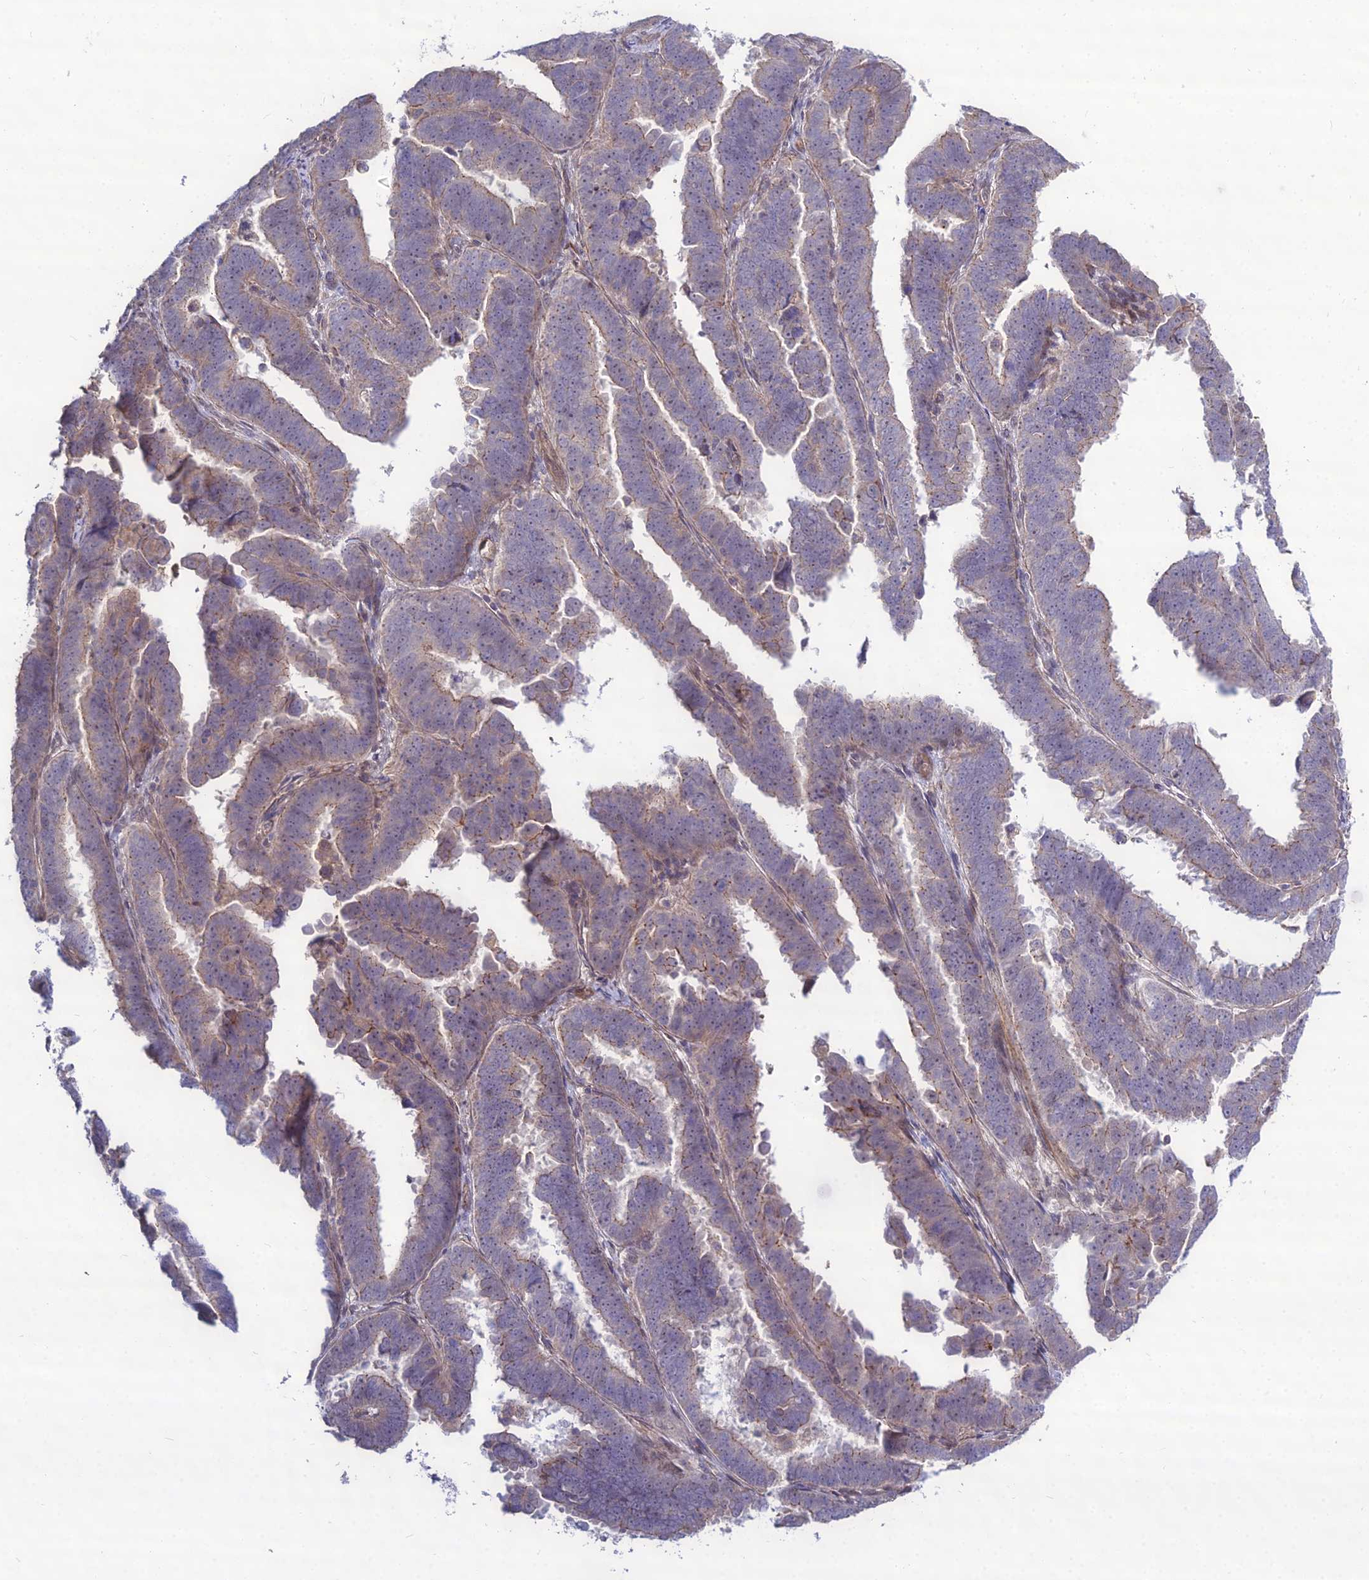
{"staining": {"intensity": "weak", "quantity": "25%-75%", "location": "cytoplasmic/membranous"}, "tissue": "endometrial cancer", "cell_type": "Tumor cells", "image_type": "cancer", "snomed": [{"axis": "morphology", "description": "Adenocarcinoma, NOS"}, {"axis": "topography", "description": "Endometrium"}], "caption": "Protein staining of endometrial adenocarcinoma tissue demonstrates weak cytoplasmic/membranous expression in approximately 25%-75% of tumor cells.", "gene": "TSPYL2", "patient": {"sex": "female", "age": 75}}